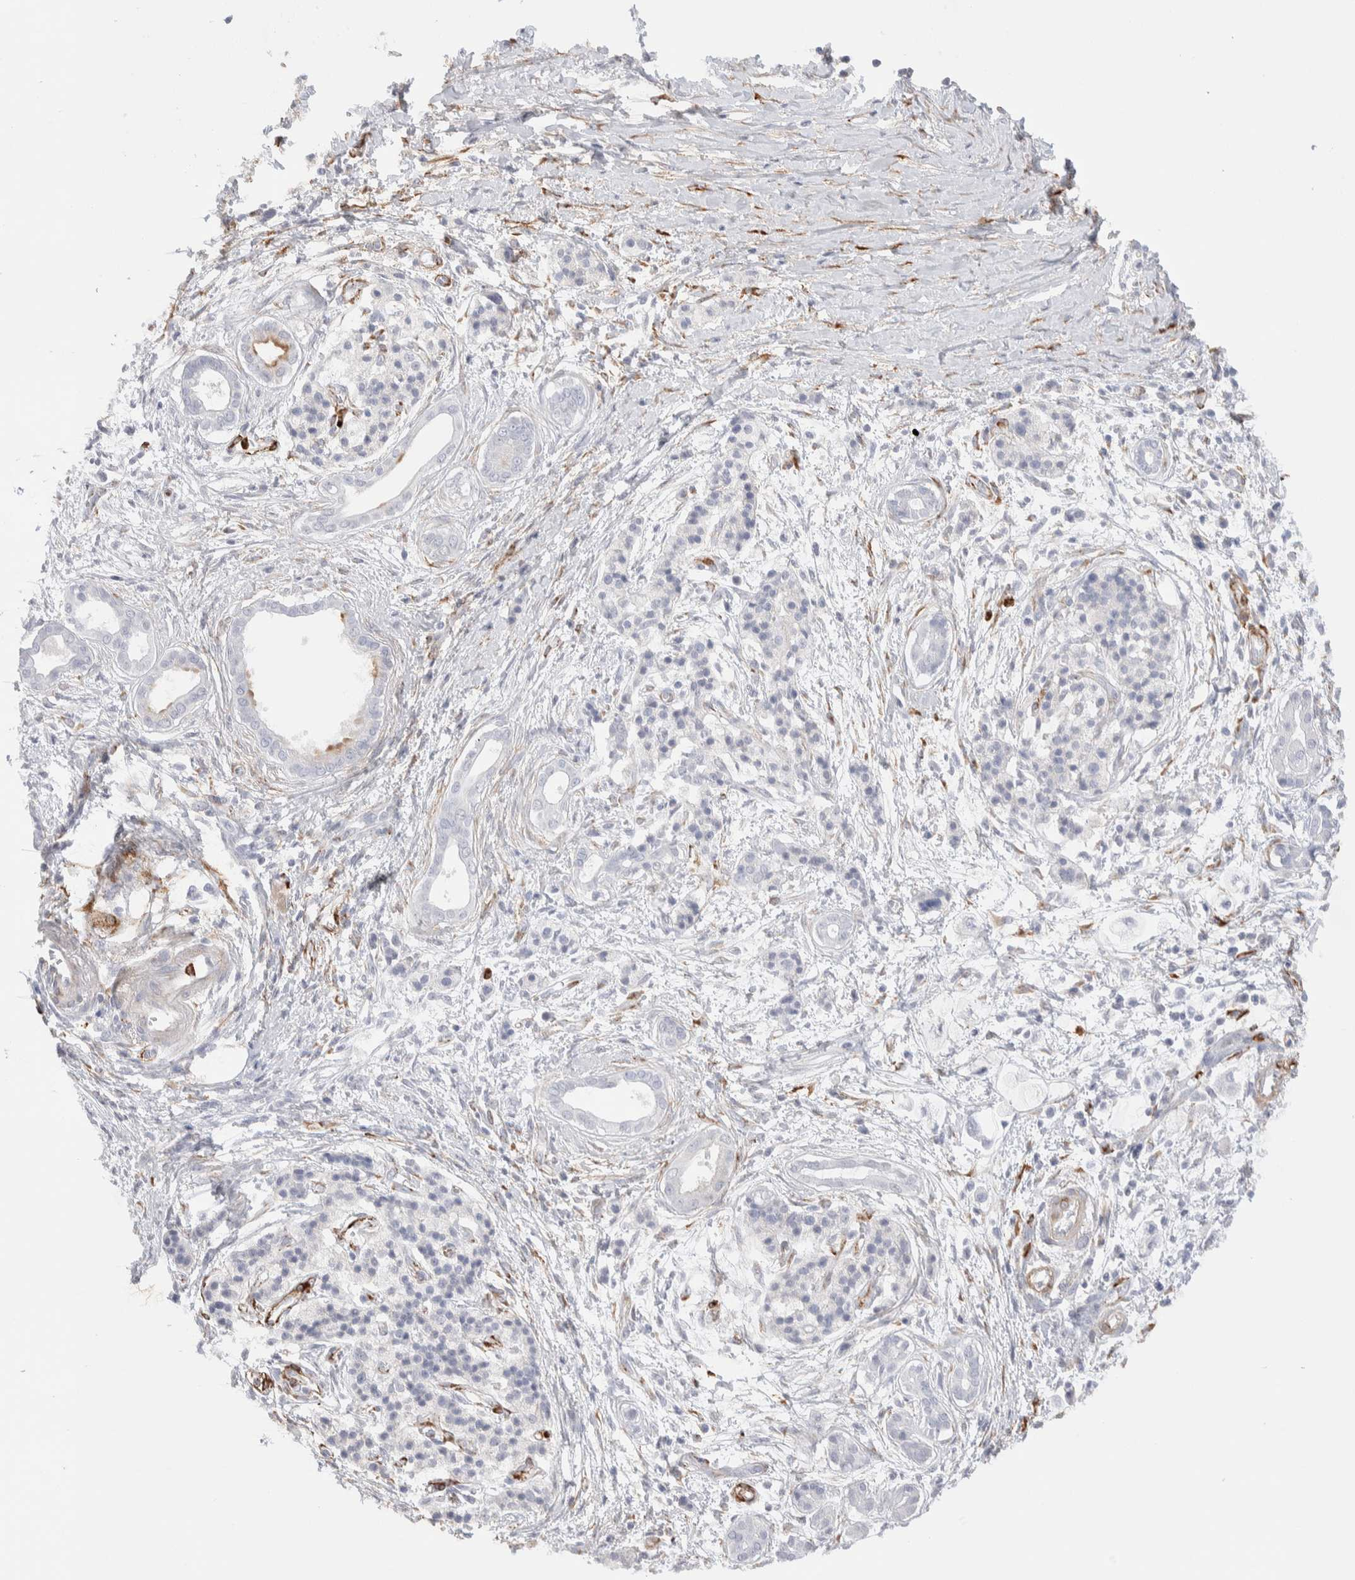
{"staining": {"intensity": "negative", "quantity": "none", "location": "none"}, "tissue": "pancreatic cancer", "cell_type": "Tumor cells", "image_type": "cancer", "snomed": [{"axis": "morphology", "description": "Adenocarcinoma, NOS"}, {"axis": "topography", "description": "Pancreas"}], "caption": "Adenocarcinoma (pancreatic) was stained to show a protein in brown. There is no significant staining in tumor cells.", "gene": "SEPTIN4", "patient": {"sex": "male", "age": 59}}